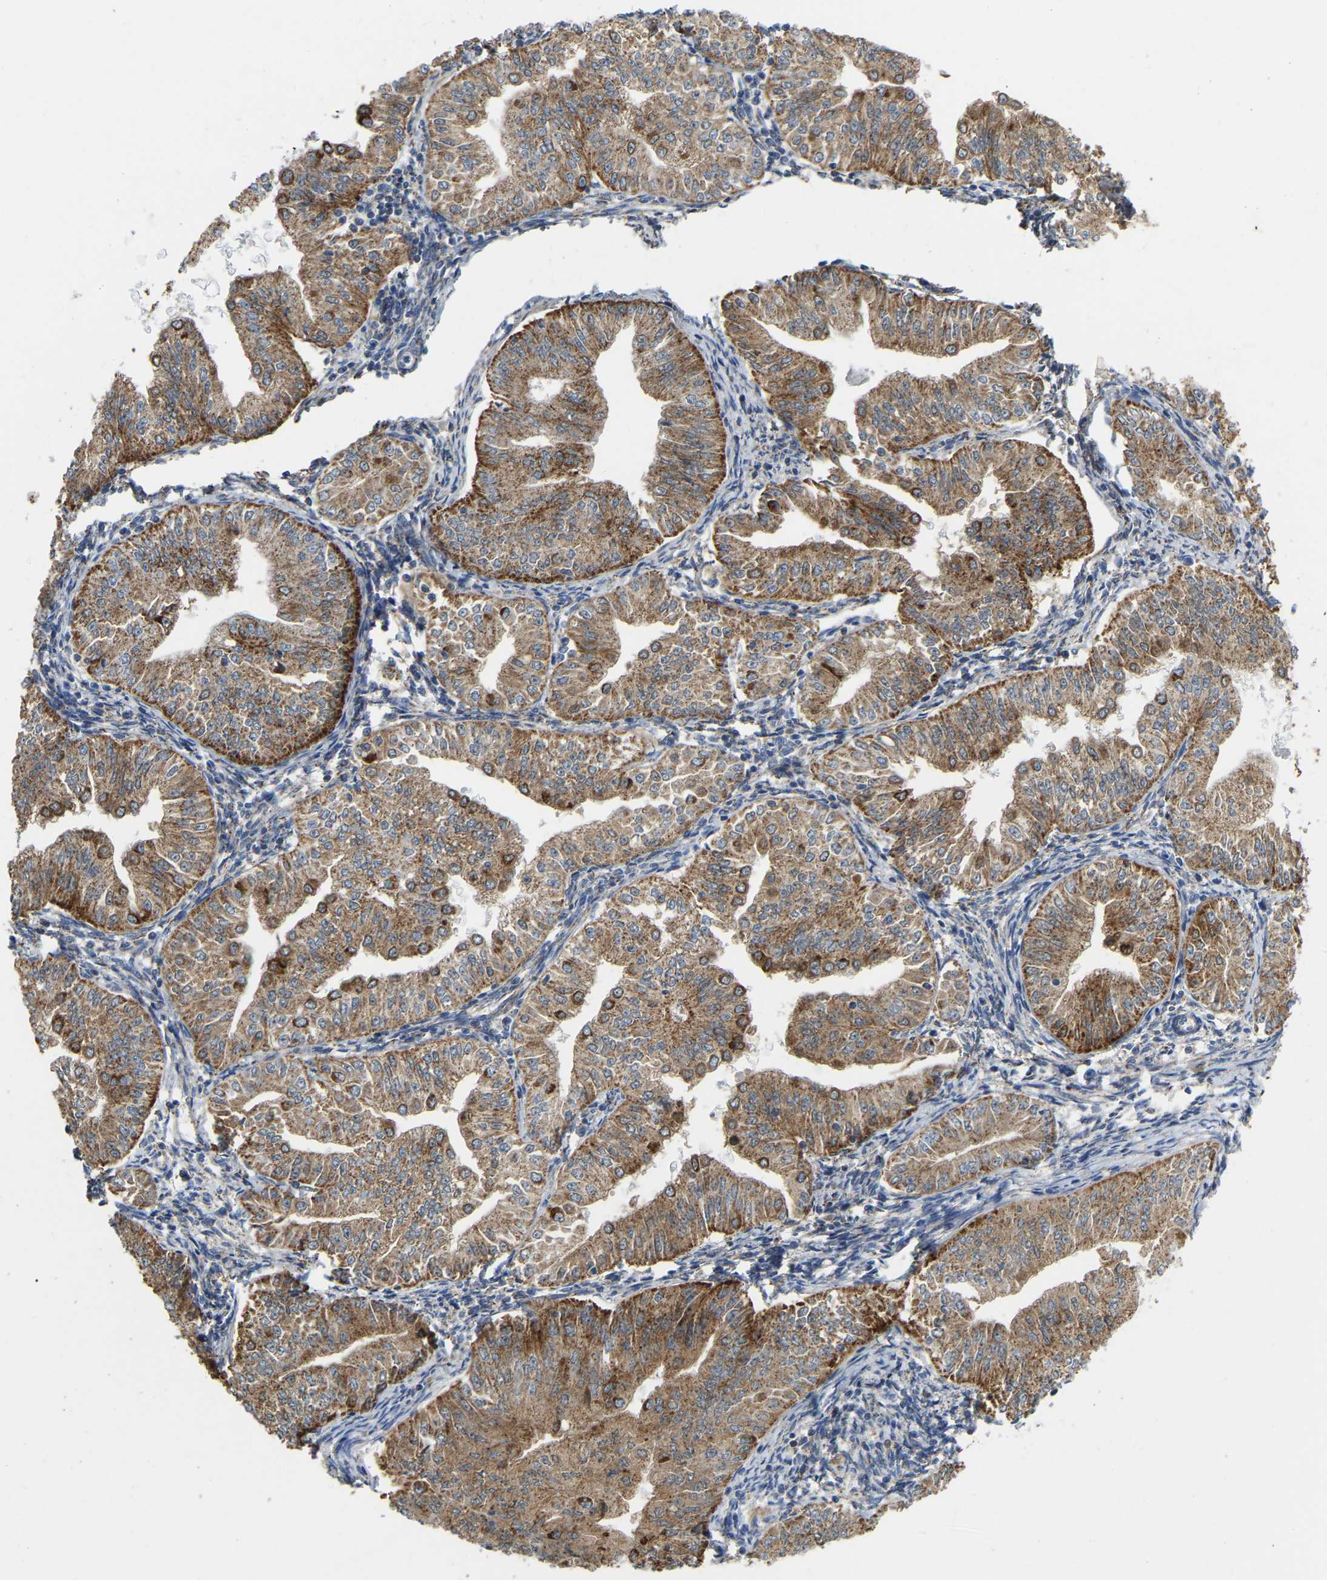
{"staining": {"intensity": "moderate", "quantity": ">75%", "location": "cytoplasmic/membranous"}, "tissue": "endometrial cancer", "cell_type": "Tumor cells", "image_type": "cancer", "snomed": [{"axis": "morphology", "description": "Normal tissue, NOS"}, {"axis": "morphology", "description": "Adenocarcinoma, NOS"}, {"axis": "topography", "description": "Endometrium"}], "caption": "This micrograph reveals immunohistochemistry staining of endometrial adenocarcinoma, with medium moderate cytoplasmic/membranous staining in approximately >75% of tumor cells.", "gene": "HIBADH", "patient": {"sex": "female", "age": 53}}